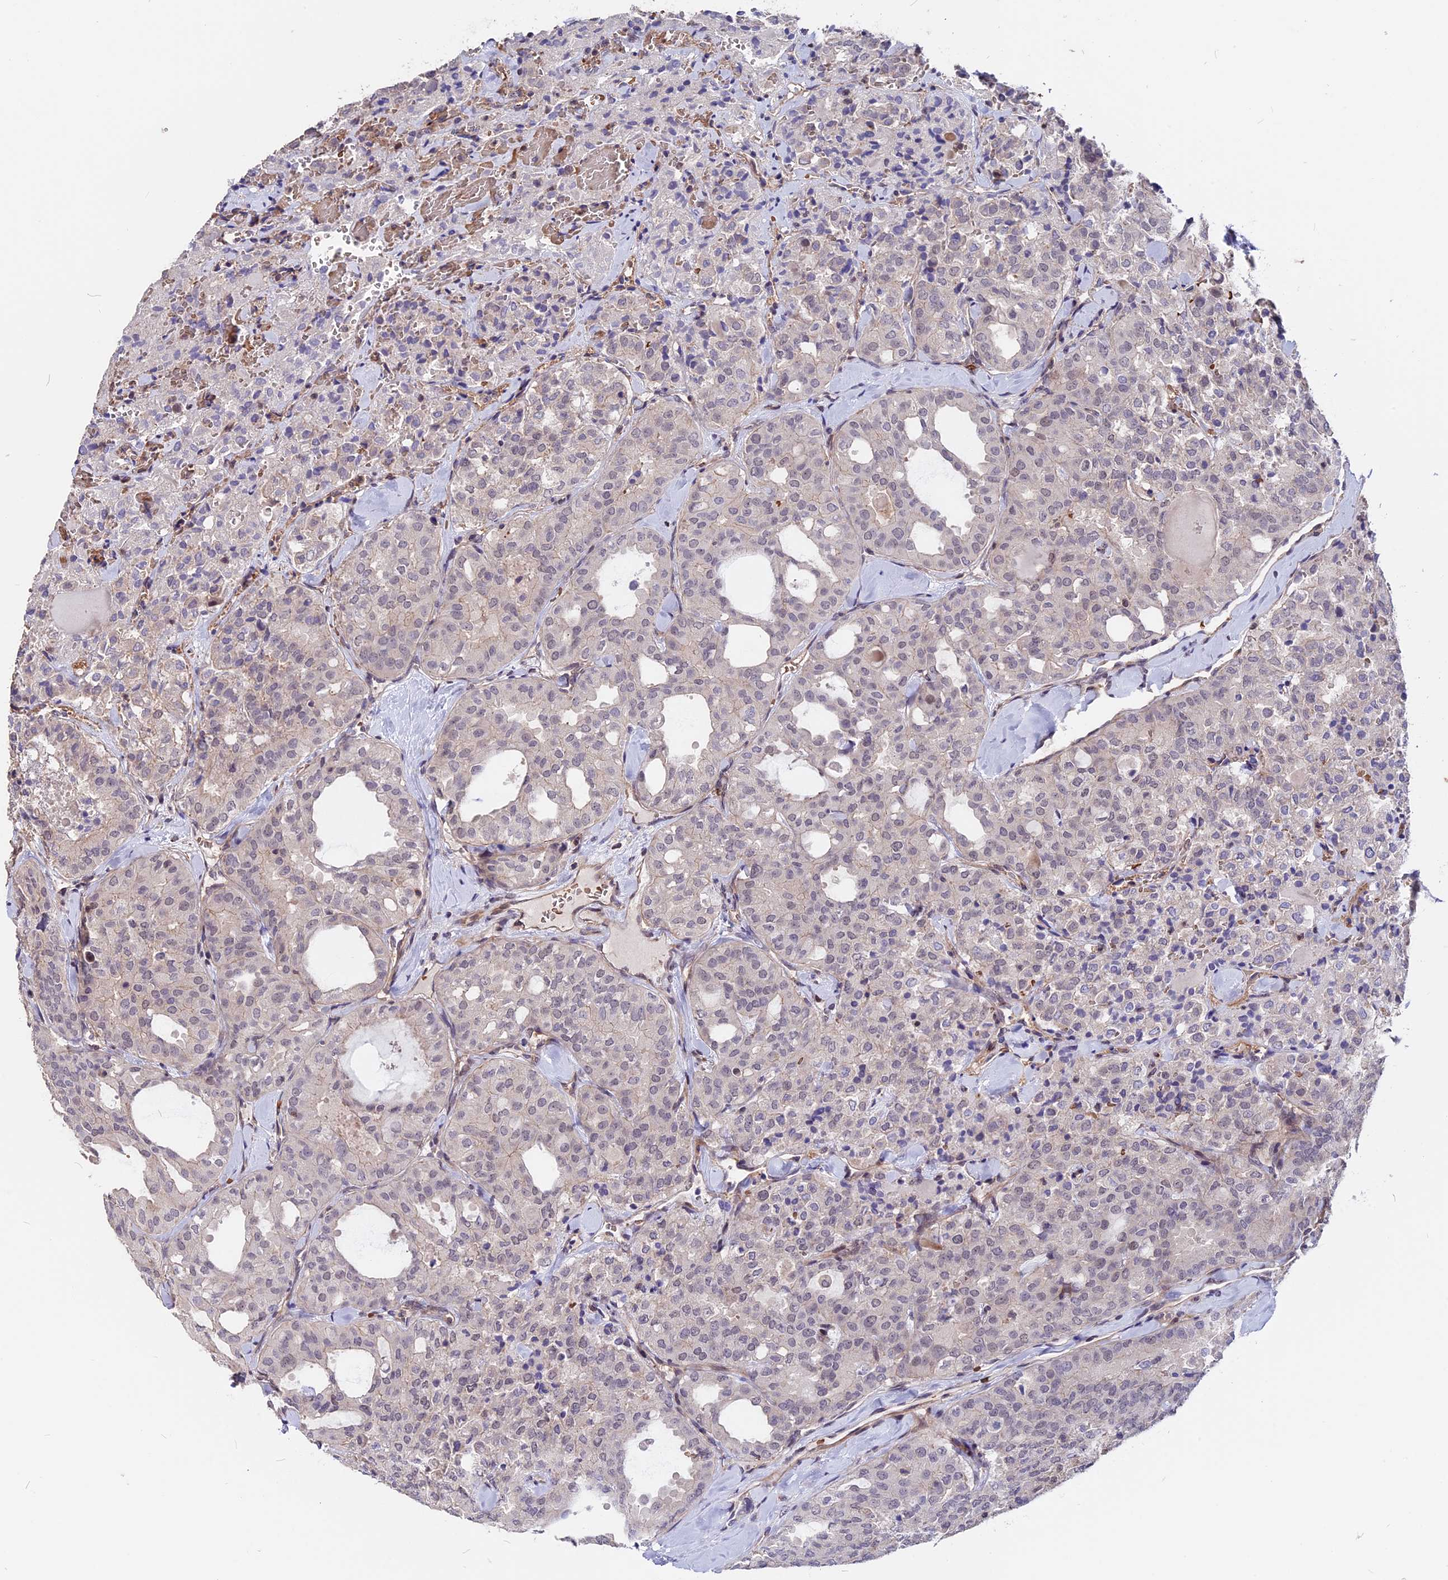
{"staining": {"intensity": "negative", "quantity": "none", "location": "none"}, "tissue": "thyroid cancer", "cell_type": "Tumor cells", "image_type": "cancer", "snomed": [{"axis": "morphology", "description": "Follicular adenoma carcinoma, NOS"}, {"axis": "topography", "description": "Thyroid gland"}], "caption": "Immunohistochemistry (IHC) of human thyroid follicular adenoma carcinoma shows no staining in tumor cells.", "gene": "ZC3H10", "patient": {"sex": "male", "age": 75}}